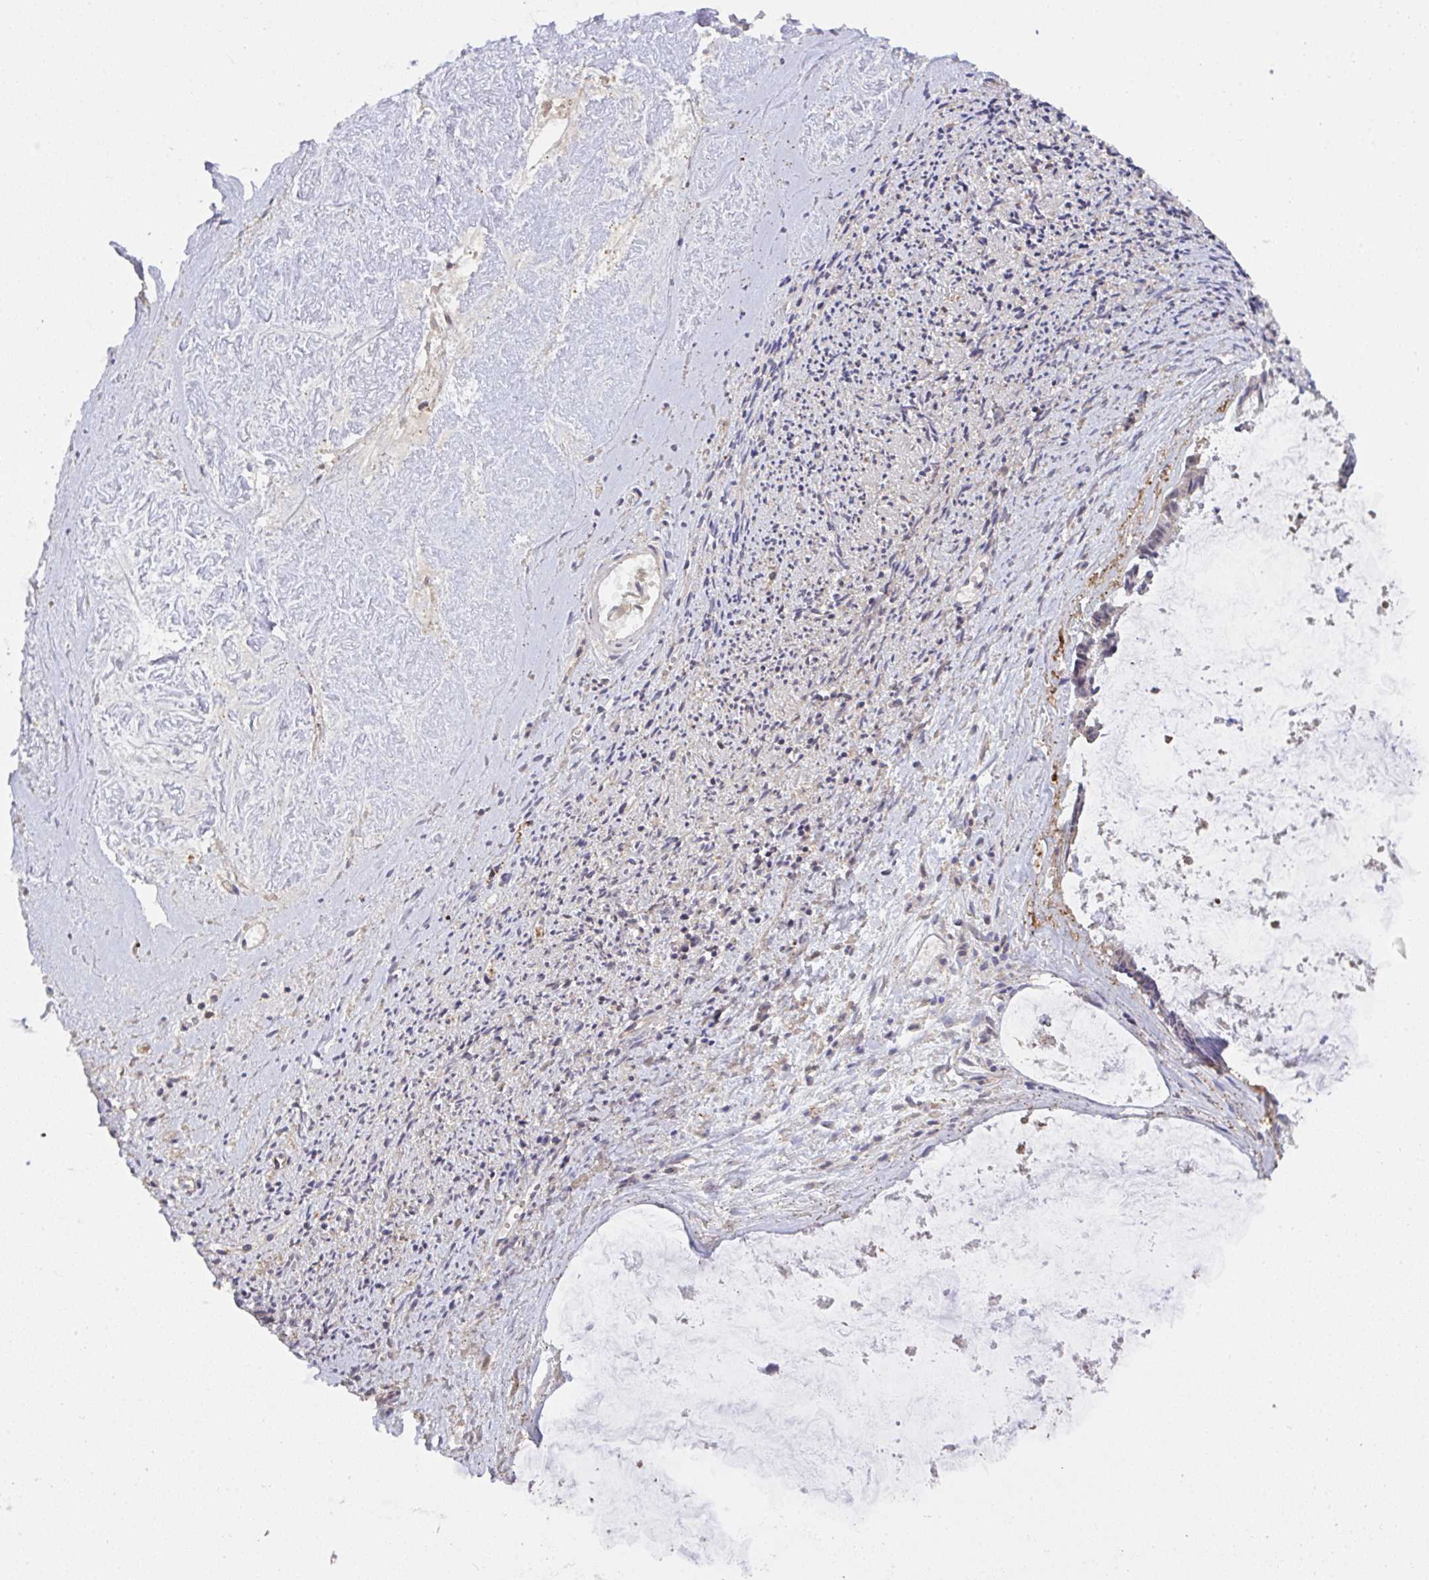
{"staining": {"intensity": "negative", "quantity": "none", "location": "none"}, "tissue": "ovarian cancer", "cell_type": "Tumor cells", "image_type": "cancer", "snomed": [{"axis": "morphology", "description": "Cystadenocarcinoma, mucinous, NOS"}, {"axis": "topography", "description": "Ovary"}], "caption": "Protein analysis of ovarian mucinous cystadenocarcinoma reveals no significant staining in tumor cells.", "gene": "C12orf57", "patient": {"sex": "female", "age": 90}}